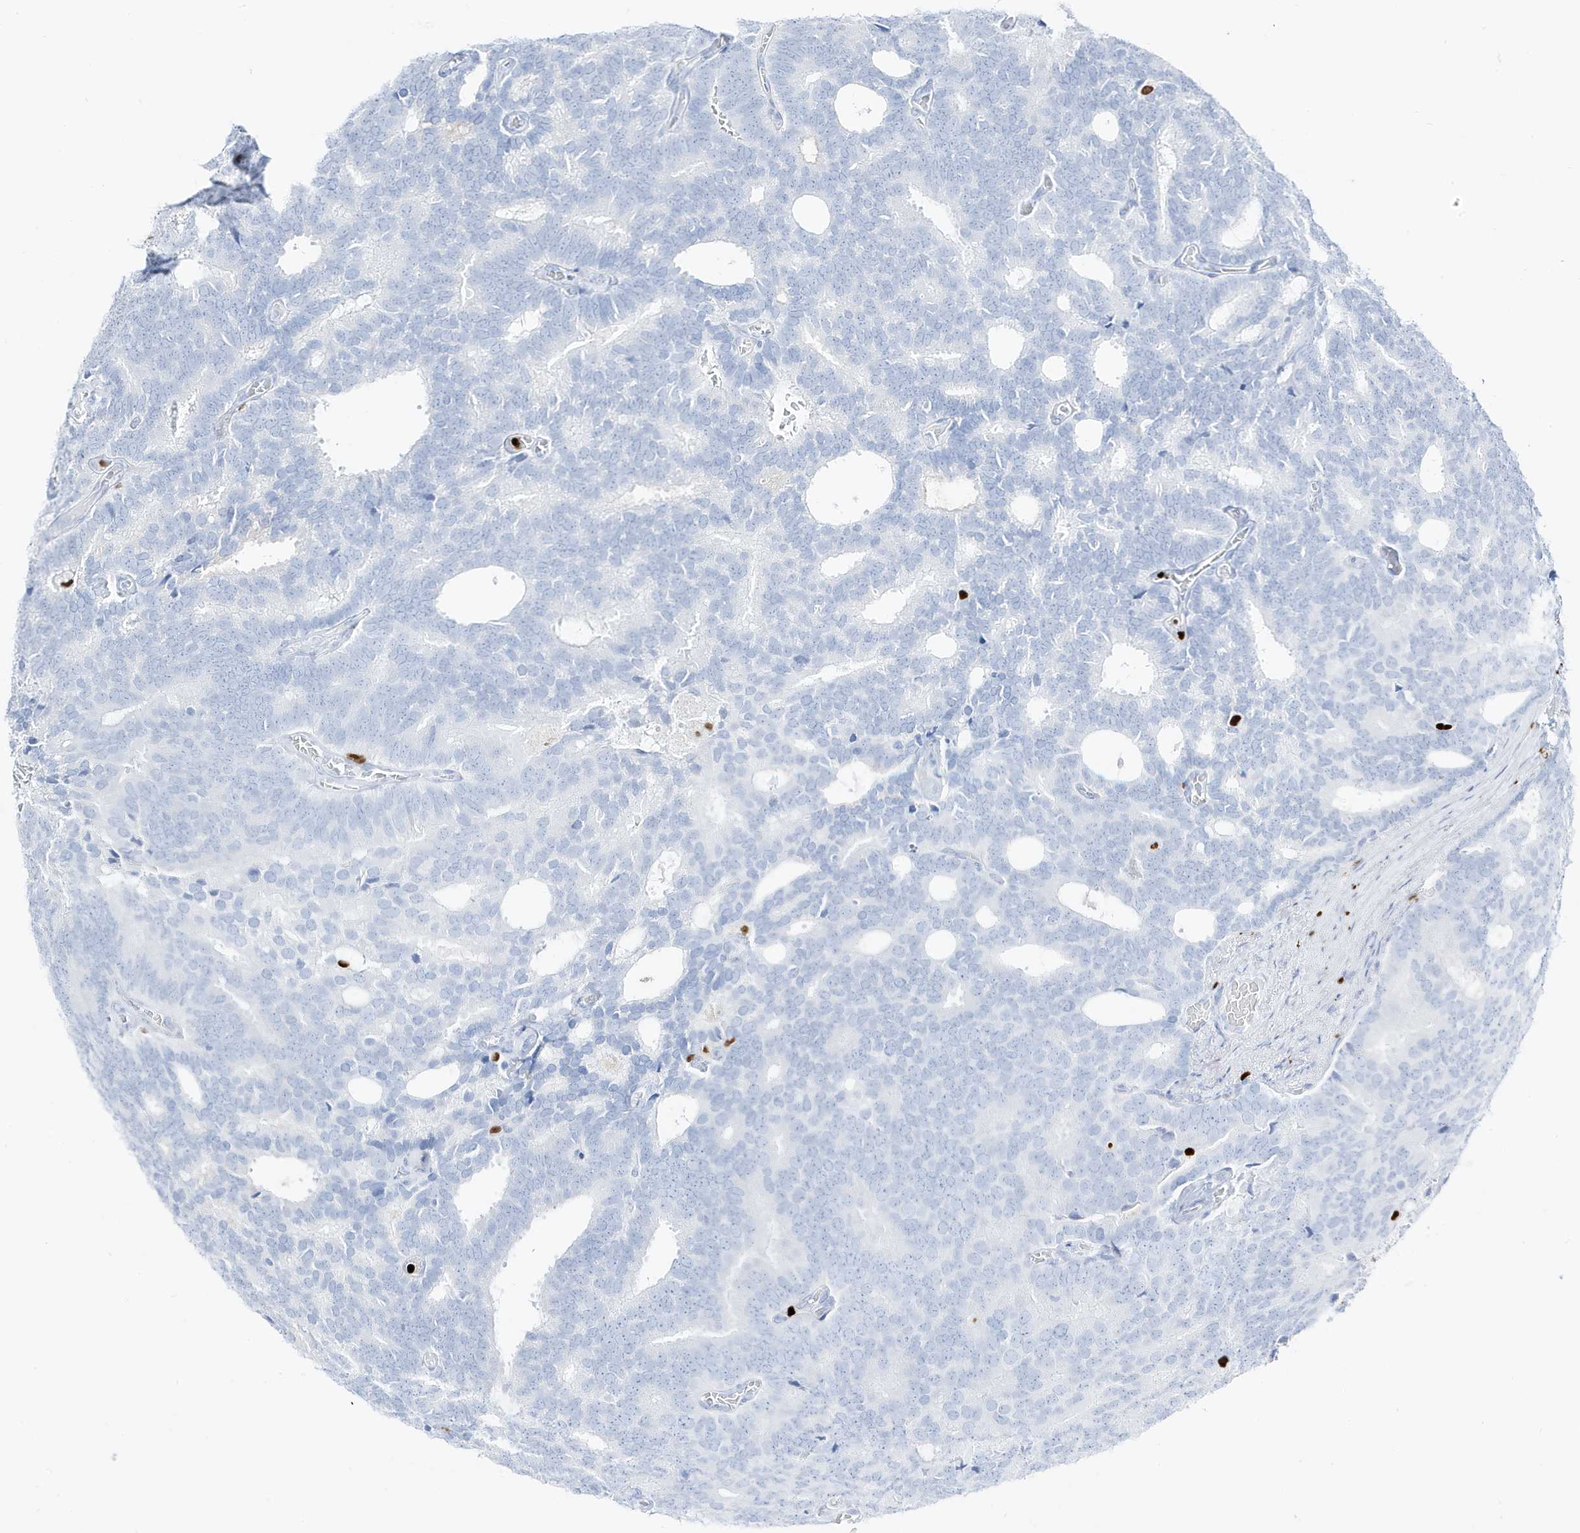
{"staining": {"intensity": "negative", "quantity": "none", "location": "none"}, "tissue": "prostate cancer", "cell_type": "Tumor cells", "image_type": "cancer", "snomed": [{"axis": "morphology", "description": "Adenocarcinoma, Low grade"}, {"axis": "topography", "description": "Prostate"}], "caption": "DAB (3,3'-diaminobenzidine) immunohistochemical staining of human prostate adenocarcinoma (low-grade) reveals no significant positivity in tumor cells.", "gene": "MNDA", "patient": {"sex": "male", "age": 71}}